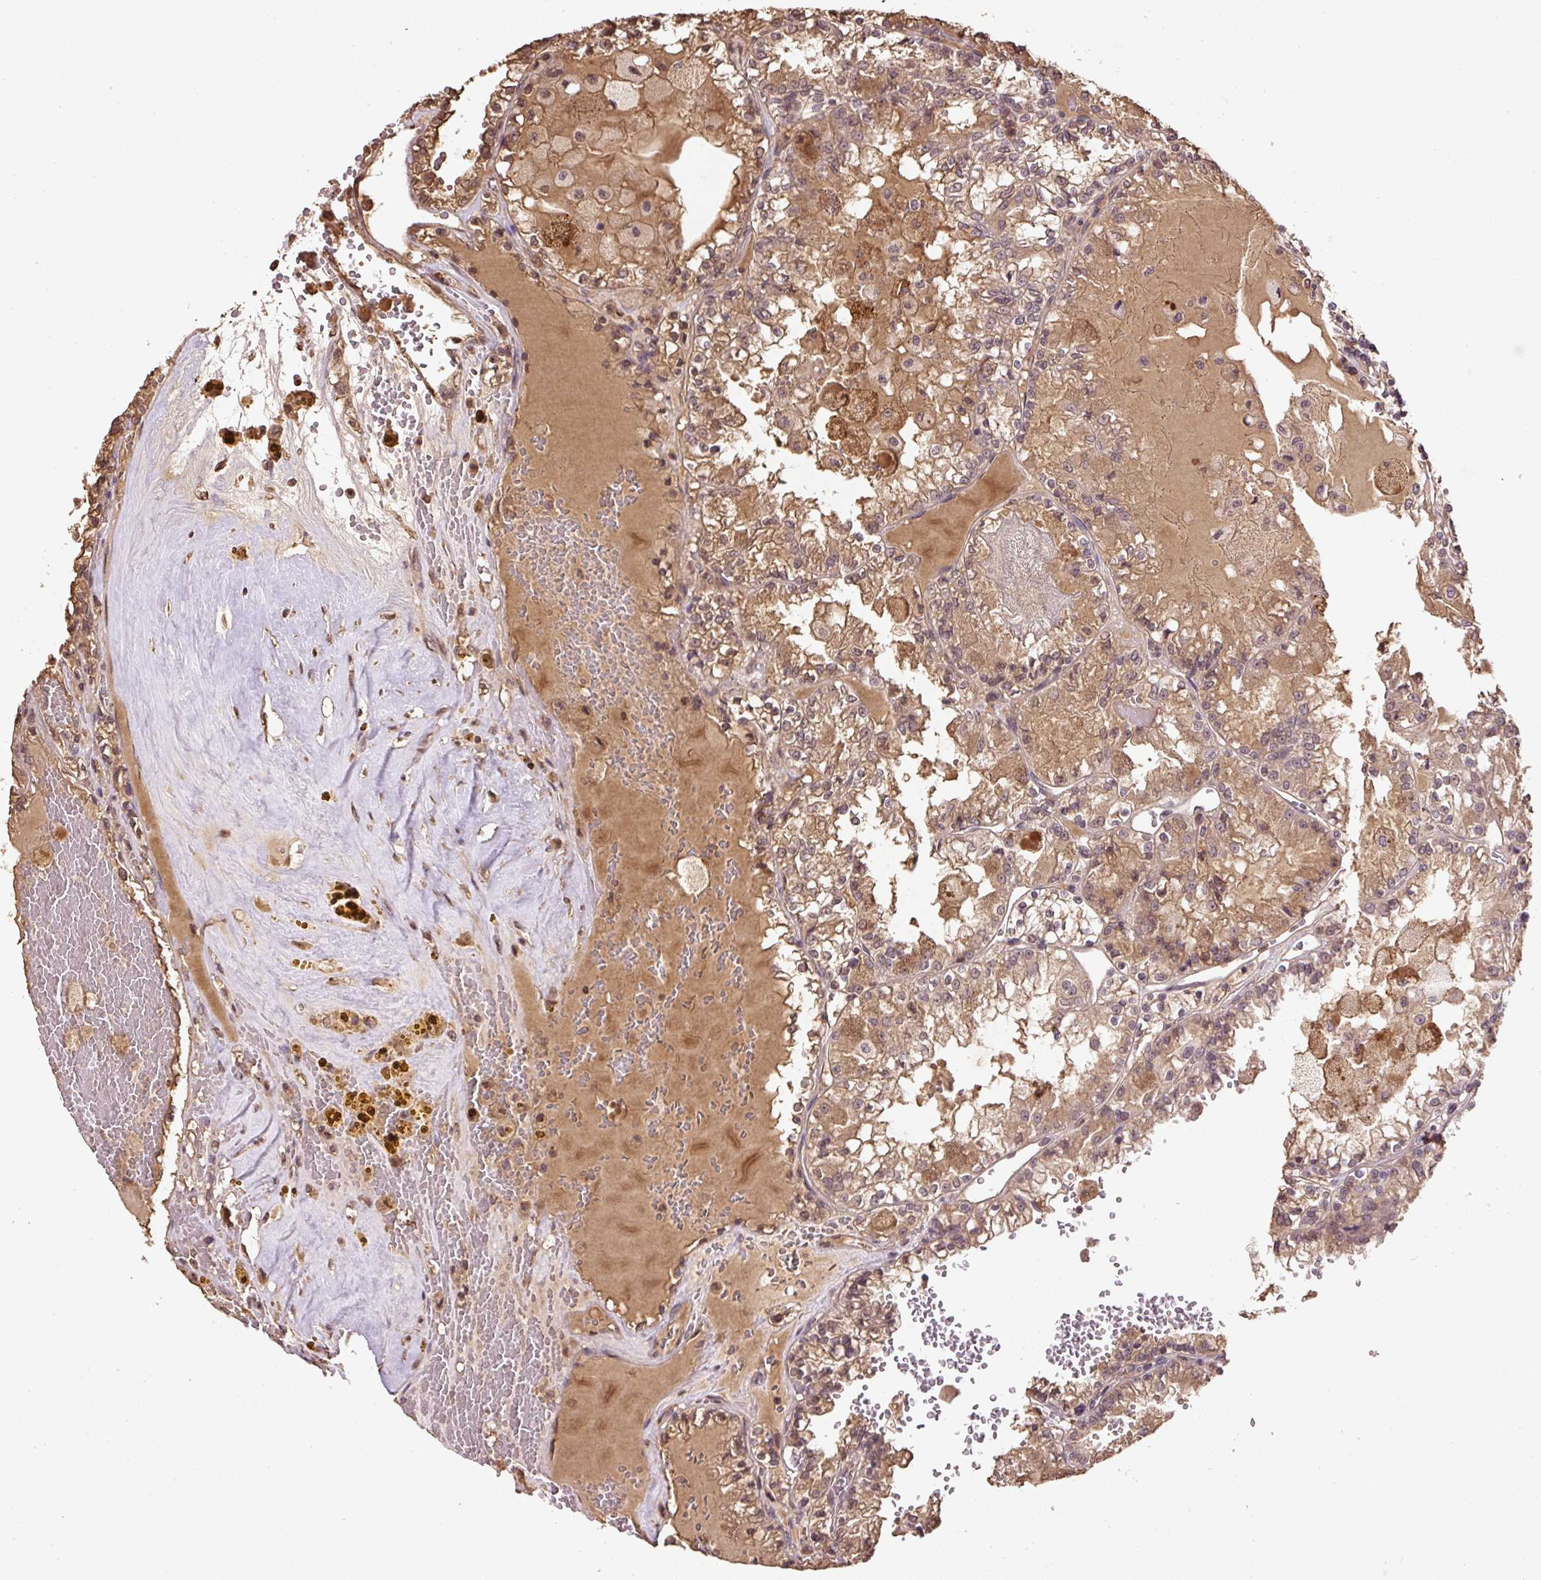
{"staining": {"intensity": "moderate", "quantity": ">75%", "location": "cytoplasmic/membranous,nuclear"}, "tissue": "renal cancer", "cell_type": "Tumor cells", "image_type": "cancer", "snomed": [{"axis": "morphology", "description": "Adenocarcinoma, NOS"}, {"axis": "topography", "description": "Kidney"}], "caption": "Brown immunohistochemical staining in renal adenocarcinoma shows moderate cytoplasmic/membranous and nuclear expression in approximately >75% of tumor cells. Using DAB (brown) and hematoxylin (blue) stains, captured at high magnification using brightfield microscopy.", "gene": "TMEM170B", "patient": {"sex": "female", "age": 56}}